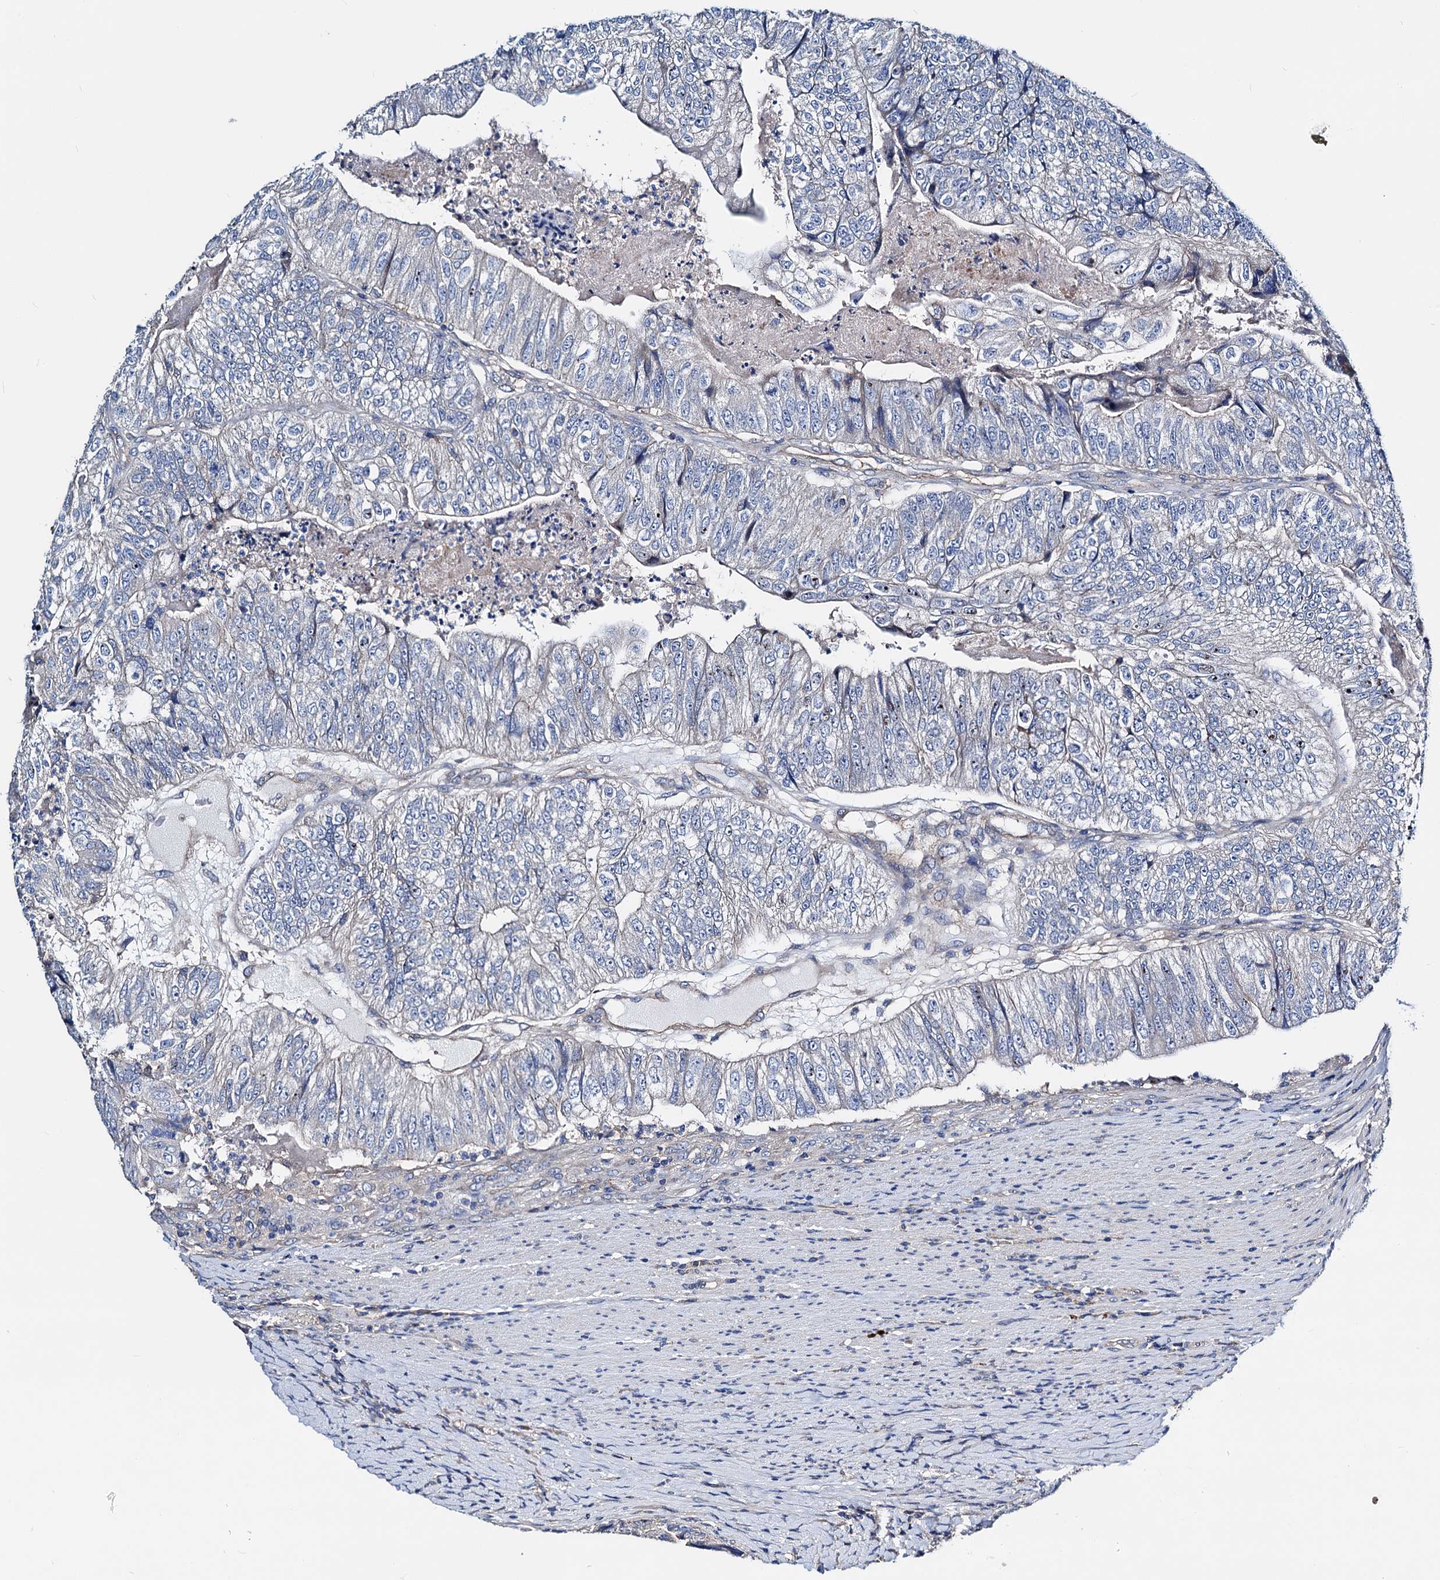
{"staining": {"intensity": "negative", "quantity": "none", "location": "none"}, "tissue": "colorectal cancer", "cell_type": "Tumor cells", "image_type": "cancer", "snomed": [{"axis": "morphology", "description": "Adenocarcinoma, NOS"}, {"axis": "topography", "description": "Colon"}], "caption": "A high-resolution micrograph shows immunohistochemistry staining of colorectal cancer, which exhibits no significant expression in tumor cells.", "gene": "GCOM1", "patient": {"sex": "female", "age": 67}}